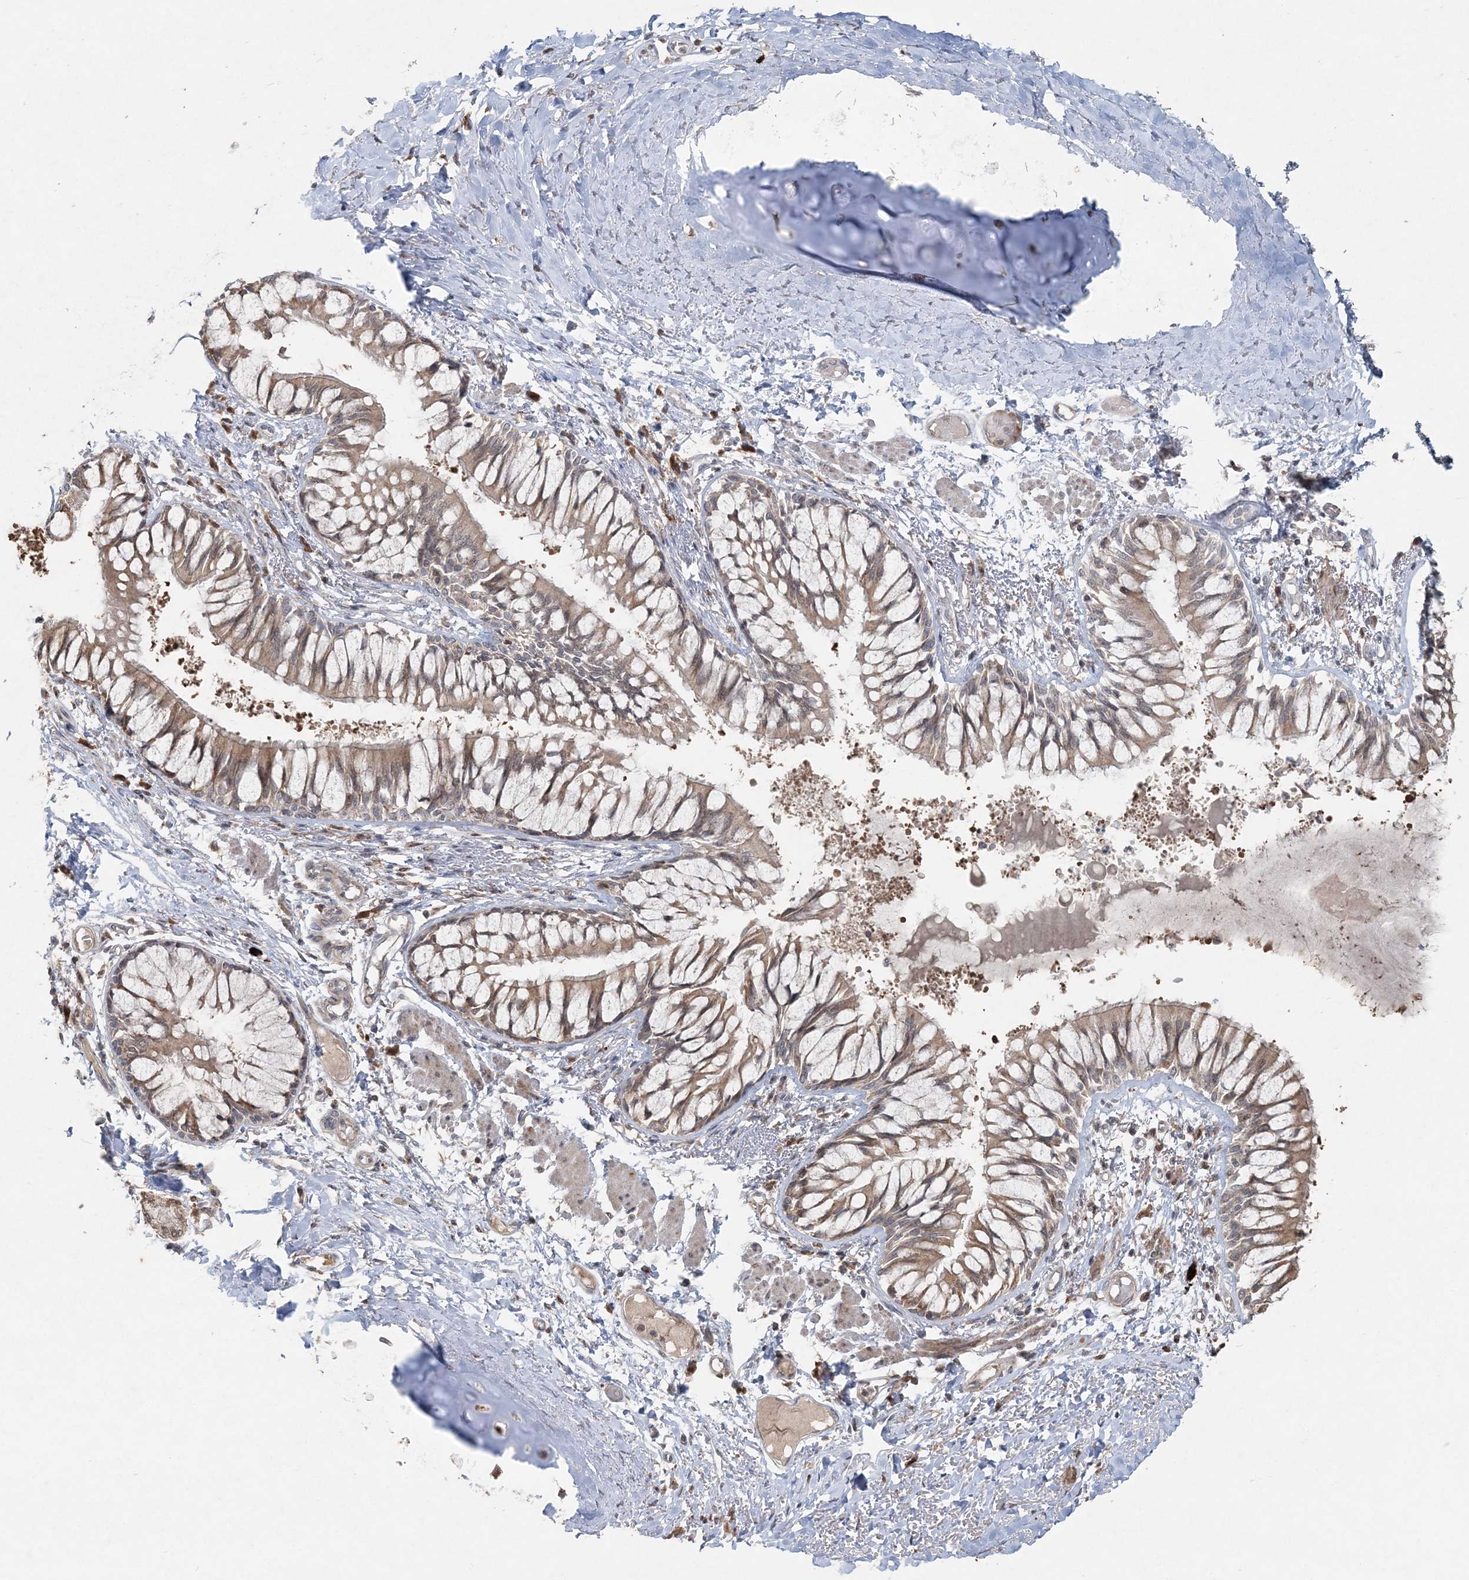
{"staining": {"intensity": "weak", "quantity": ">75%", "location": "cytoplasmic/membranous"}, "tissue": "bronchus", "cell_type": "Respiratory epithelial cells", "image_type": "normal", "snomed": [{"axis": "morphology", "description": "Normal tissue, NOS"}, {"axis": "topography", "description": "Cartilage tissue"}, {"axis": "topography", "description": "Bronchus"}, {"axis": "topography", "description": "Lung"}], "caption": "Bronchus stained with DAB (3,3'-diaminobenzidine) immunohistochemistry reveals low levels of weak cytoplasmic/membranous staining in about >75% of respiratory epithelial cells.", "gene": "SLU7", "patient": {"sex": "male", "age": 64}}